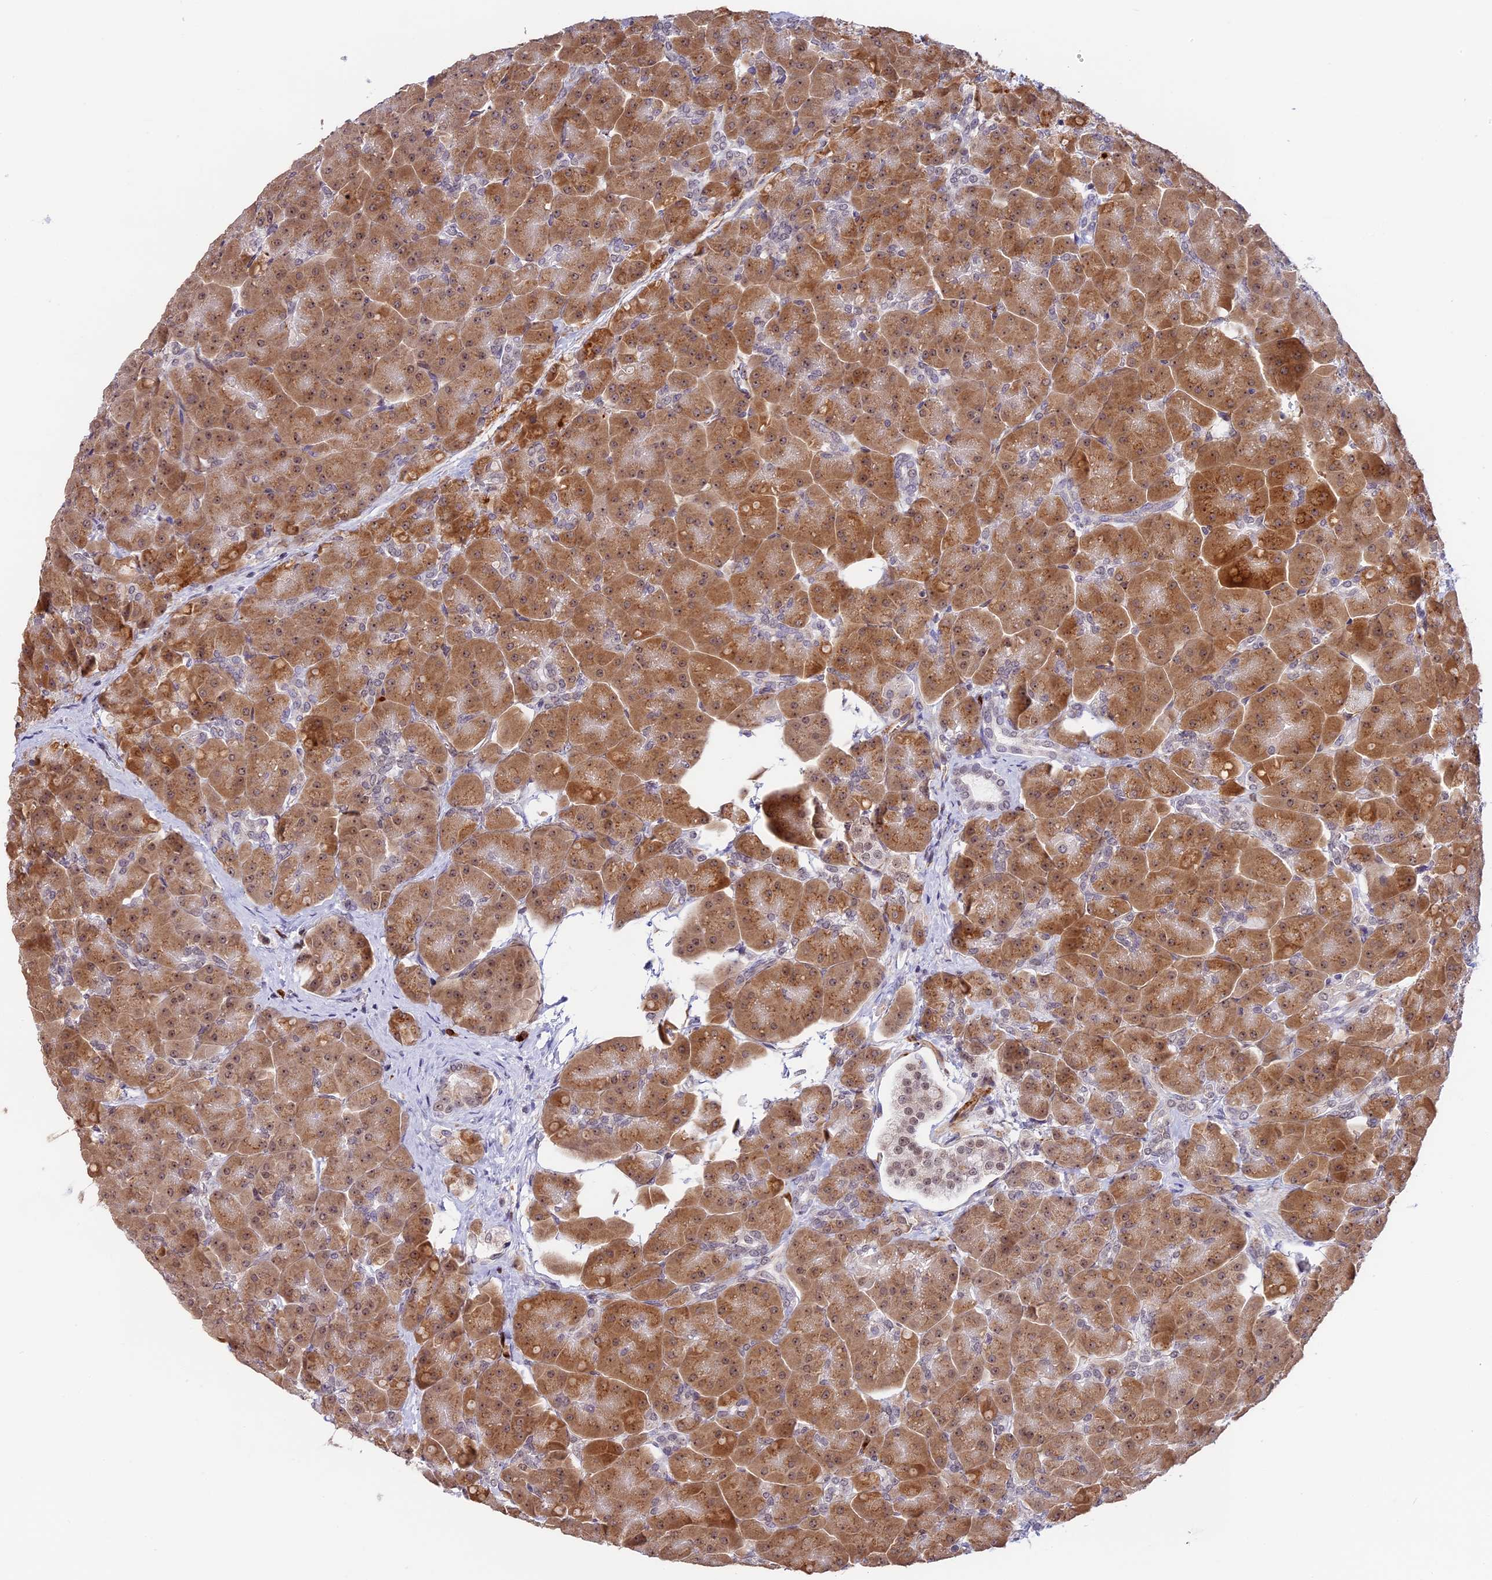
{"staining": {"intensity": "moderate", "quantity": ">75%", "location": "cytoplasmic/membranous,nuclear"}, "tissue": "pancreas", "cell_type": "Exocrine glandular cells", "image_type": "normal", "snomed": [{"axis": "morphology", "description": "Normal tissue, NOS"}, {"axis": "topography", "description": "Pancreas"}], "caption": "A histopathology image showing moderate cytoplasmic/membranous,nuclear positivity in approximately >75% of exocrine glandular cells in normal pancreas, as visualized by brown immunohistochemical staining.", "gene": "HEATR5B", "patient": {"sex": "male", "age": 66}}